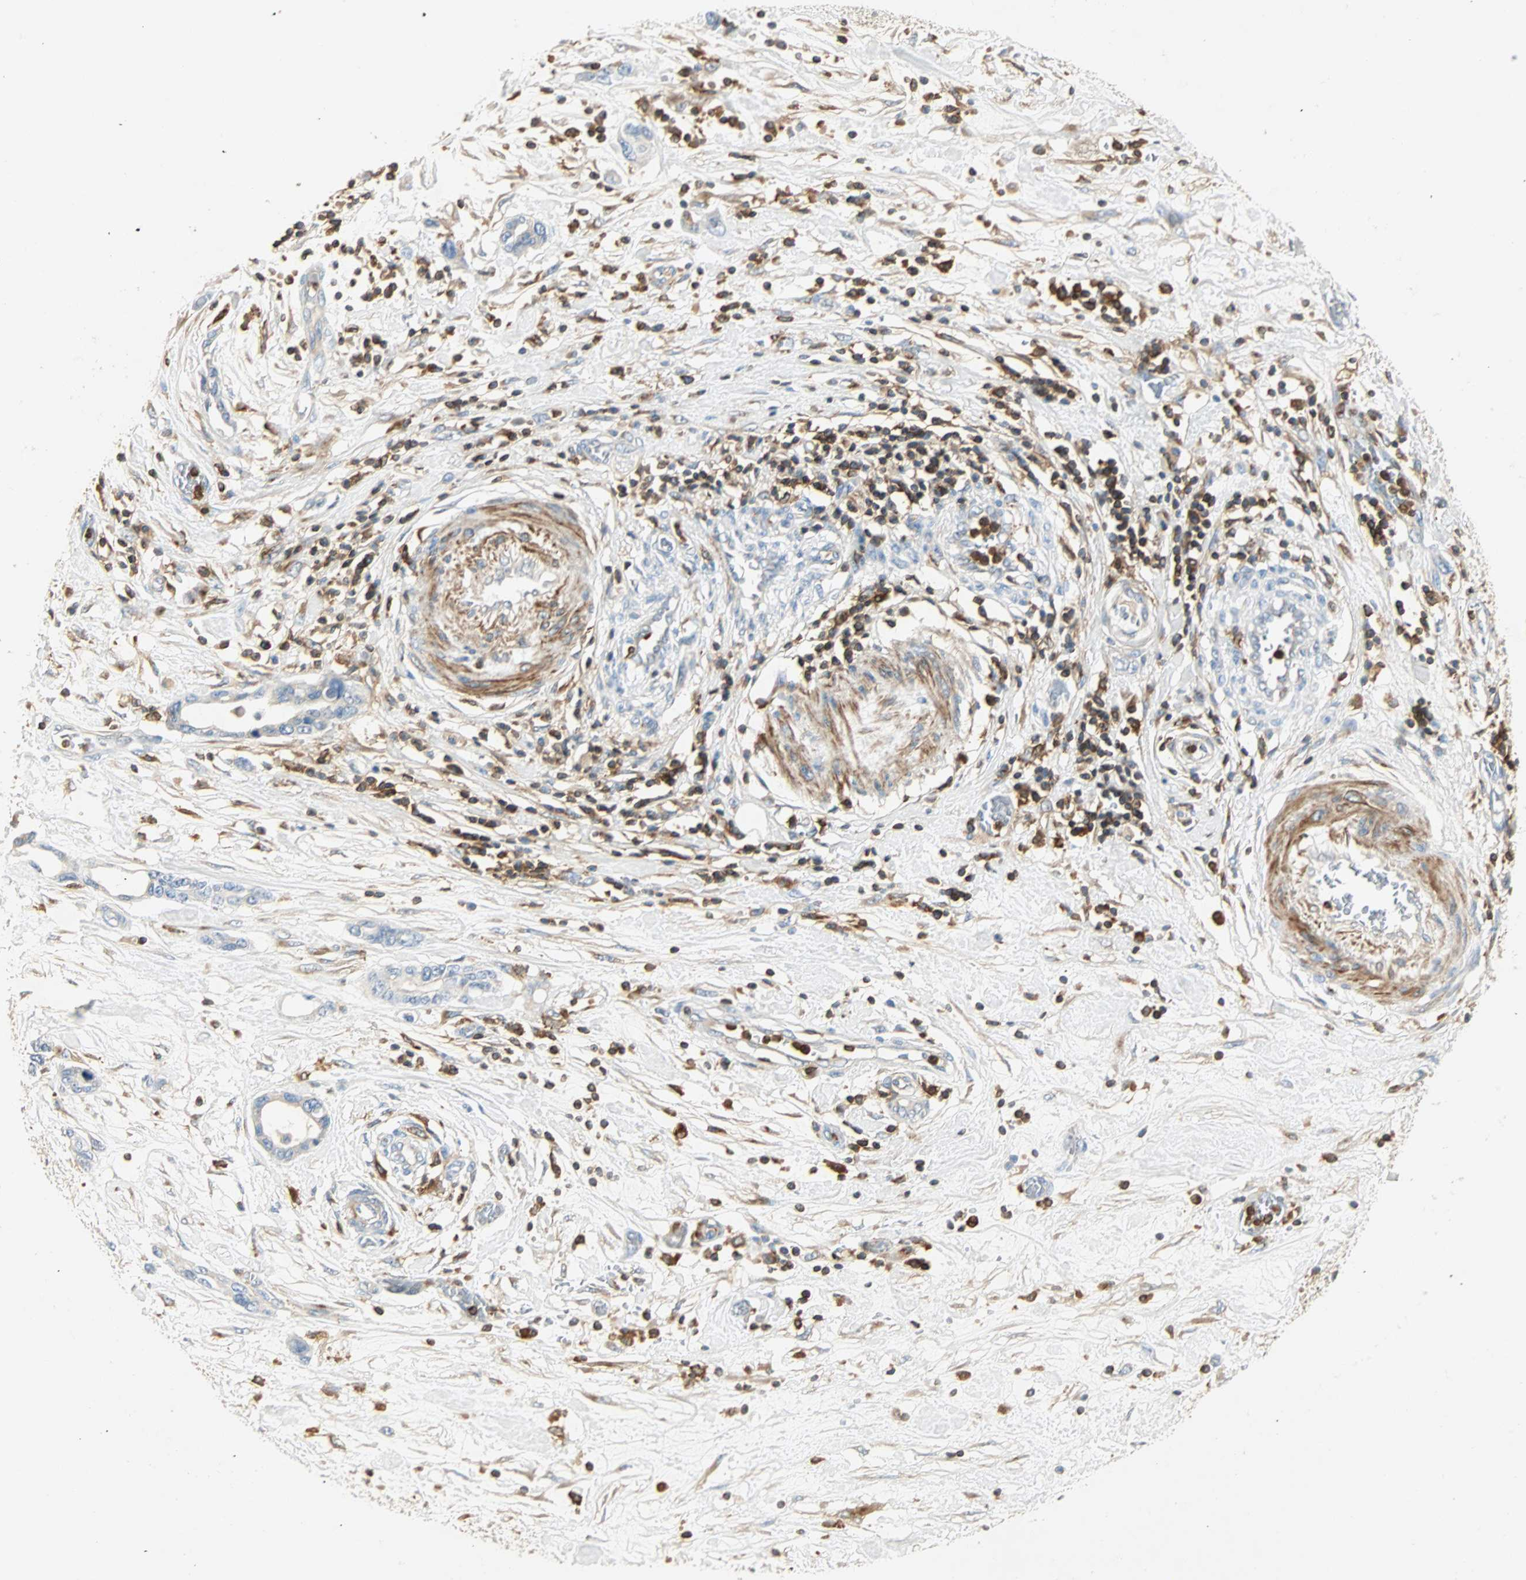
{"staining": {"intensity": "negative", "quantity": "none", "location": "none"}, "tissue": "pancreatic cancer", "cell_type": "Tumor cells", "image_type": "cancer", "snomed": [{"axis": "morphology", "description": "Adenocarcinoma, NOS"}, {"axis": "topography", "description": "Pancreas"}], "caption": "Micrograph shows no protein staining in tumor cells of adenocarcinoma (pancreatic) tissue.", "gene": "FMNL1", "patient": {"sex": "female", "age": 57}}